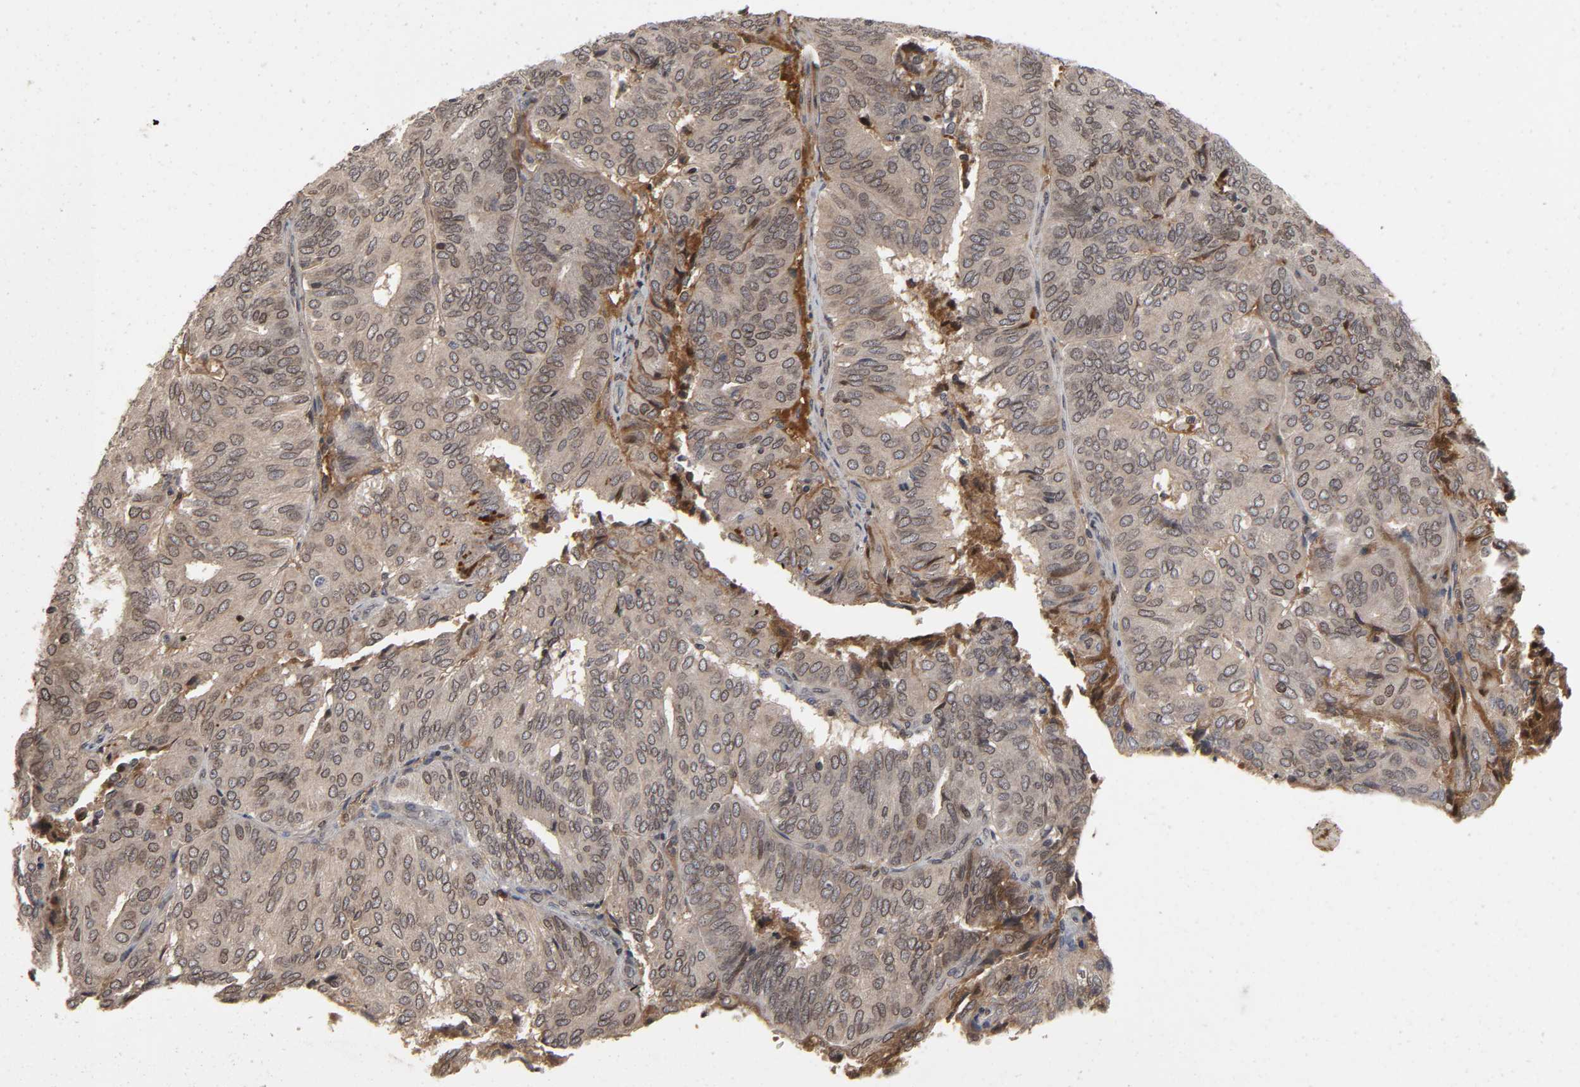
{"staining": {"intensity": "moderate", "quantity": ">75%", "location": "cytoplasmic/membranous,nuclear"}, "tissue": "endometrial cancer", "cell_type": "Tumor cells", "image_type": "cancer", "snomed": [{"axis": "morphology", "description": "Adenocarcinoma, NOS"}, {"axis": "topography", "description": "Uterus"}], "caption": "Protein expression analysis of human endometrial cancer (adenocarcinoma) reveals moderate cytoplasmic/membranous and nuclear positivity in approximately >75% of tumor cells.", "gene": "CPN2", "patient": {"sex": "female", "age": 60}}